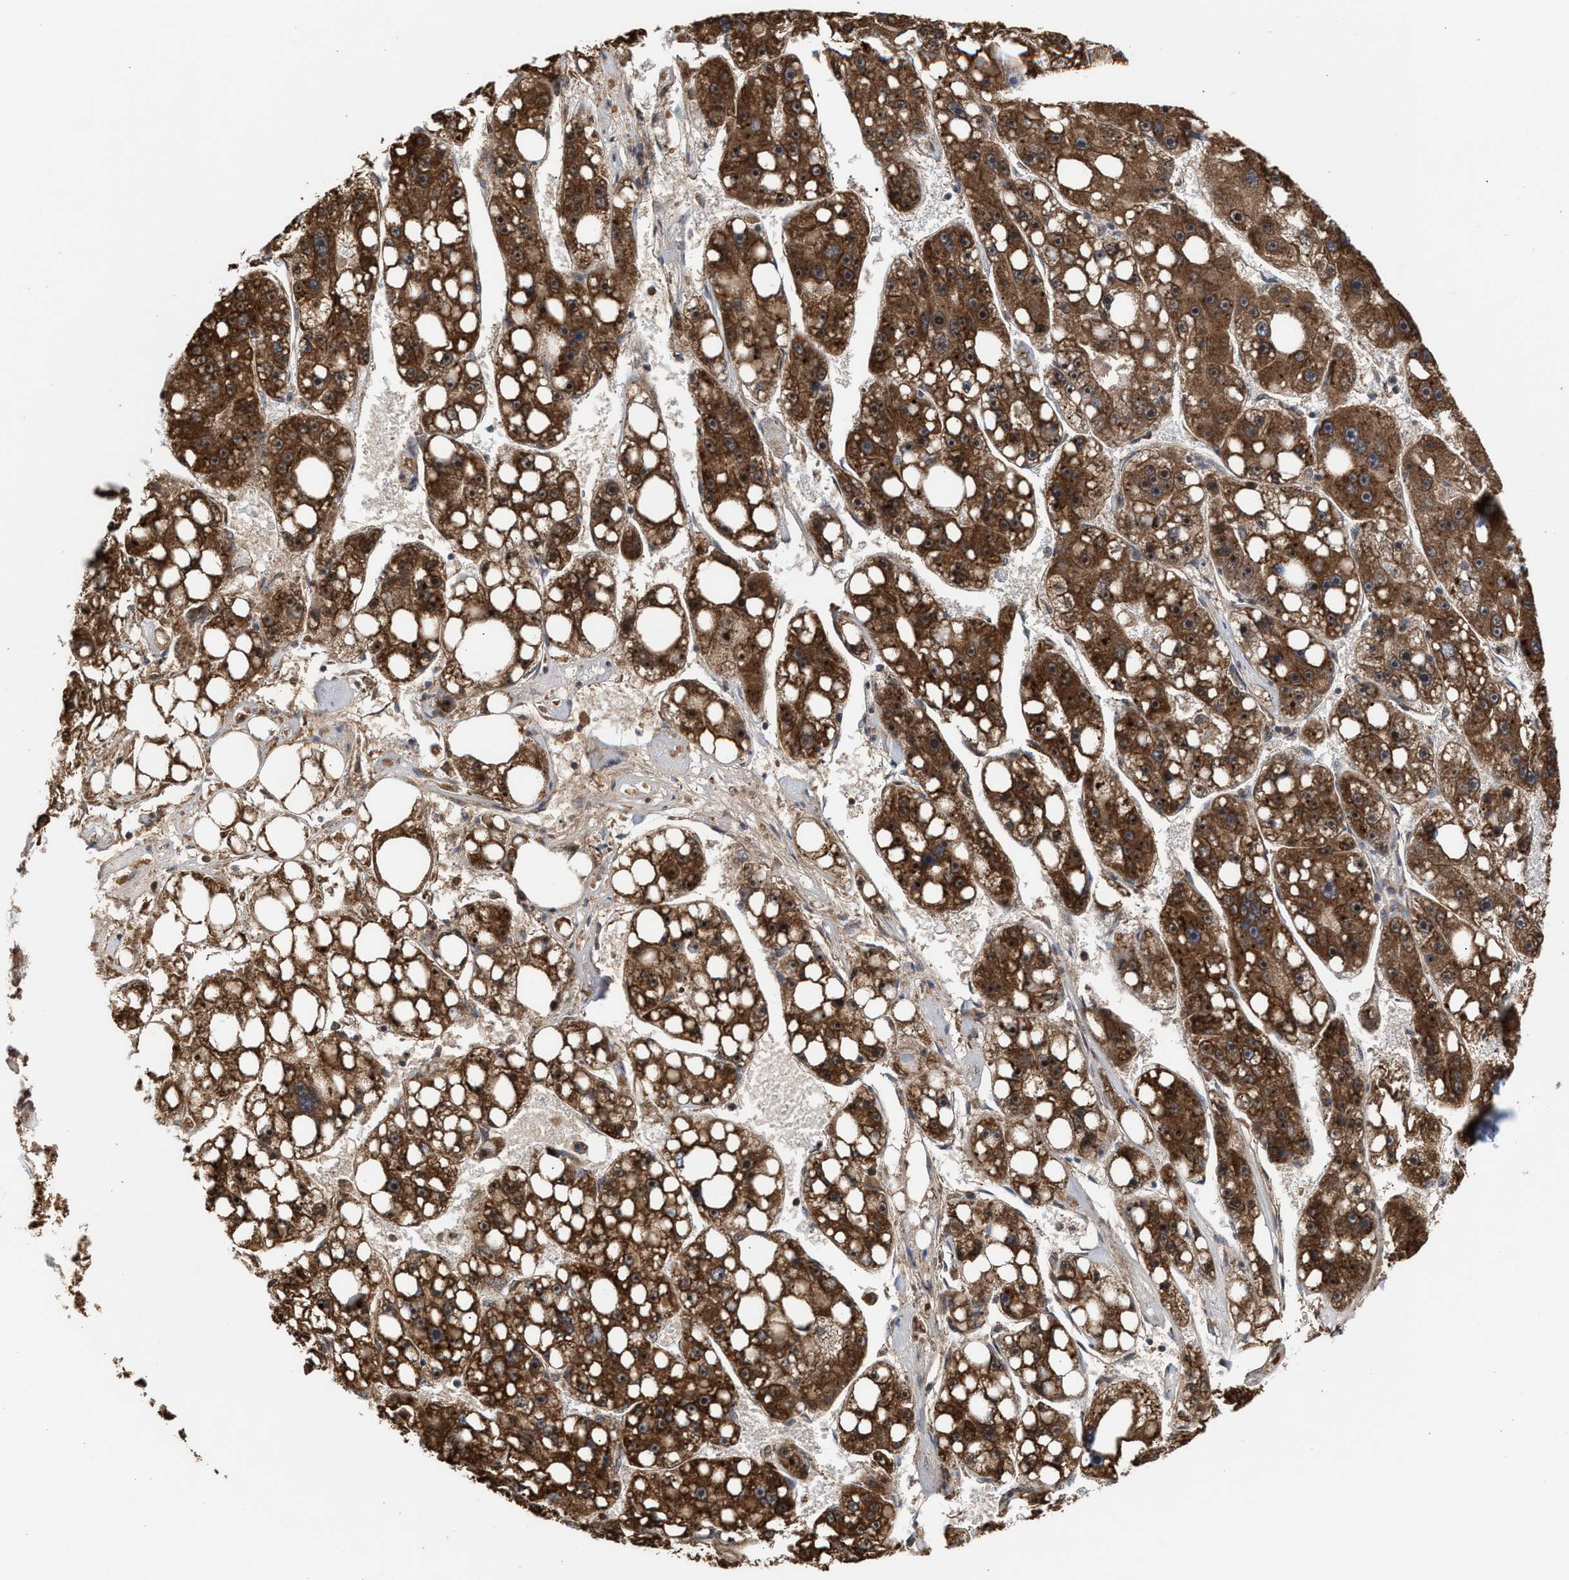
{"staining": {"intensity": "strong", "quantity": ">75%", "location": "cytoplasmic/membranous,nuclear"}, "tissue": "liver cancer", "cell_type": "Tumor cells", "image_type": "cancer", "snomed": [{"axis": "morphology", "description": "Carcinoma, Hepatocellular, NOS"}, {"axis": "topography", "description": "Liver"}], "caption": "Brown immunohistochemical staining in hepatocellular carcinoma (liver) exhibits strong cytoplasmic/membranous and nuclear staining in approximately >75% of tumor cells.", "gene": "EXOSC2", "patient": {"sex": "female", "age": 61}}